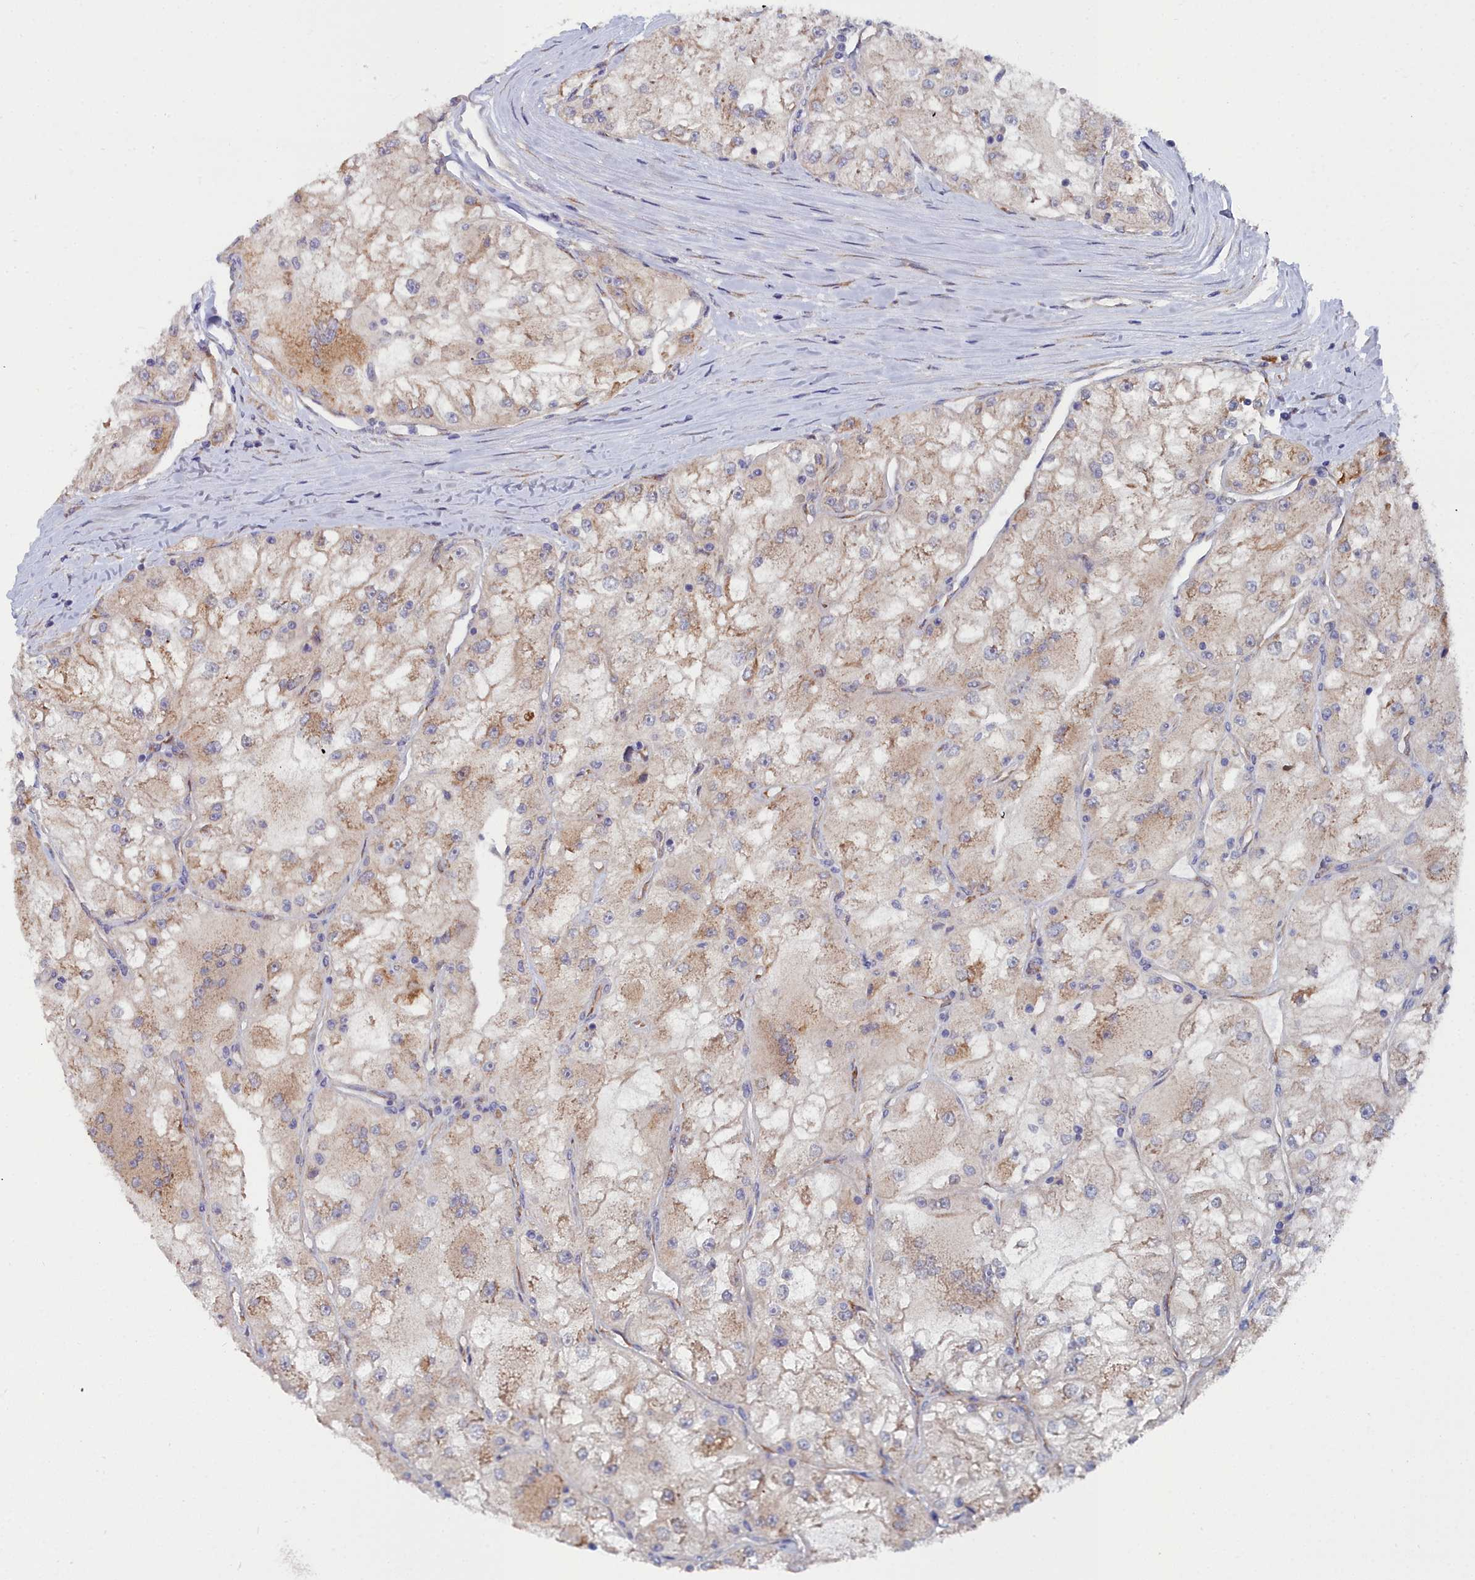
{"staining": {"intensity": "weak", "quantity": "25%-75%", "location": "cytoplasmic/membranous"}, "tissue": "renal cancer", "cell_type": "Tumor cells", "image_type": "cancer", "snomed": [{"axis": "morphology", "description": "Adenocarcinoma, NOS"}, {"axis": "topography", "description": "Kidney"}], "caption": "About 25%-75% of tumor cells in adenocarcinoma (renal) reveal weak cytoplasmic/membranous protein positivity as visualized by brown immunohistochemical staining.", "gene": "RDX", "patient": {"sex": "female", "age": 72}}